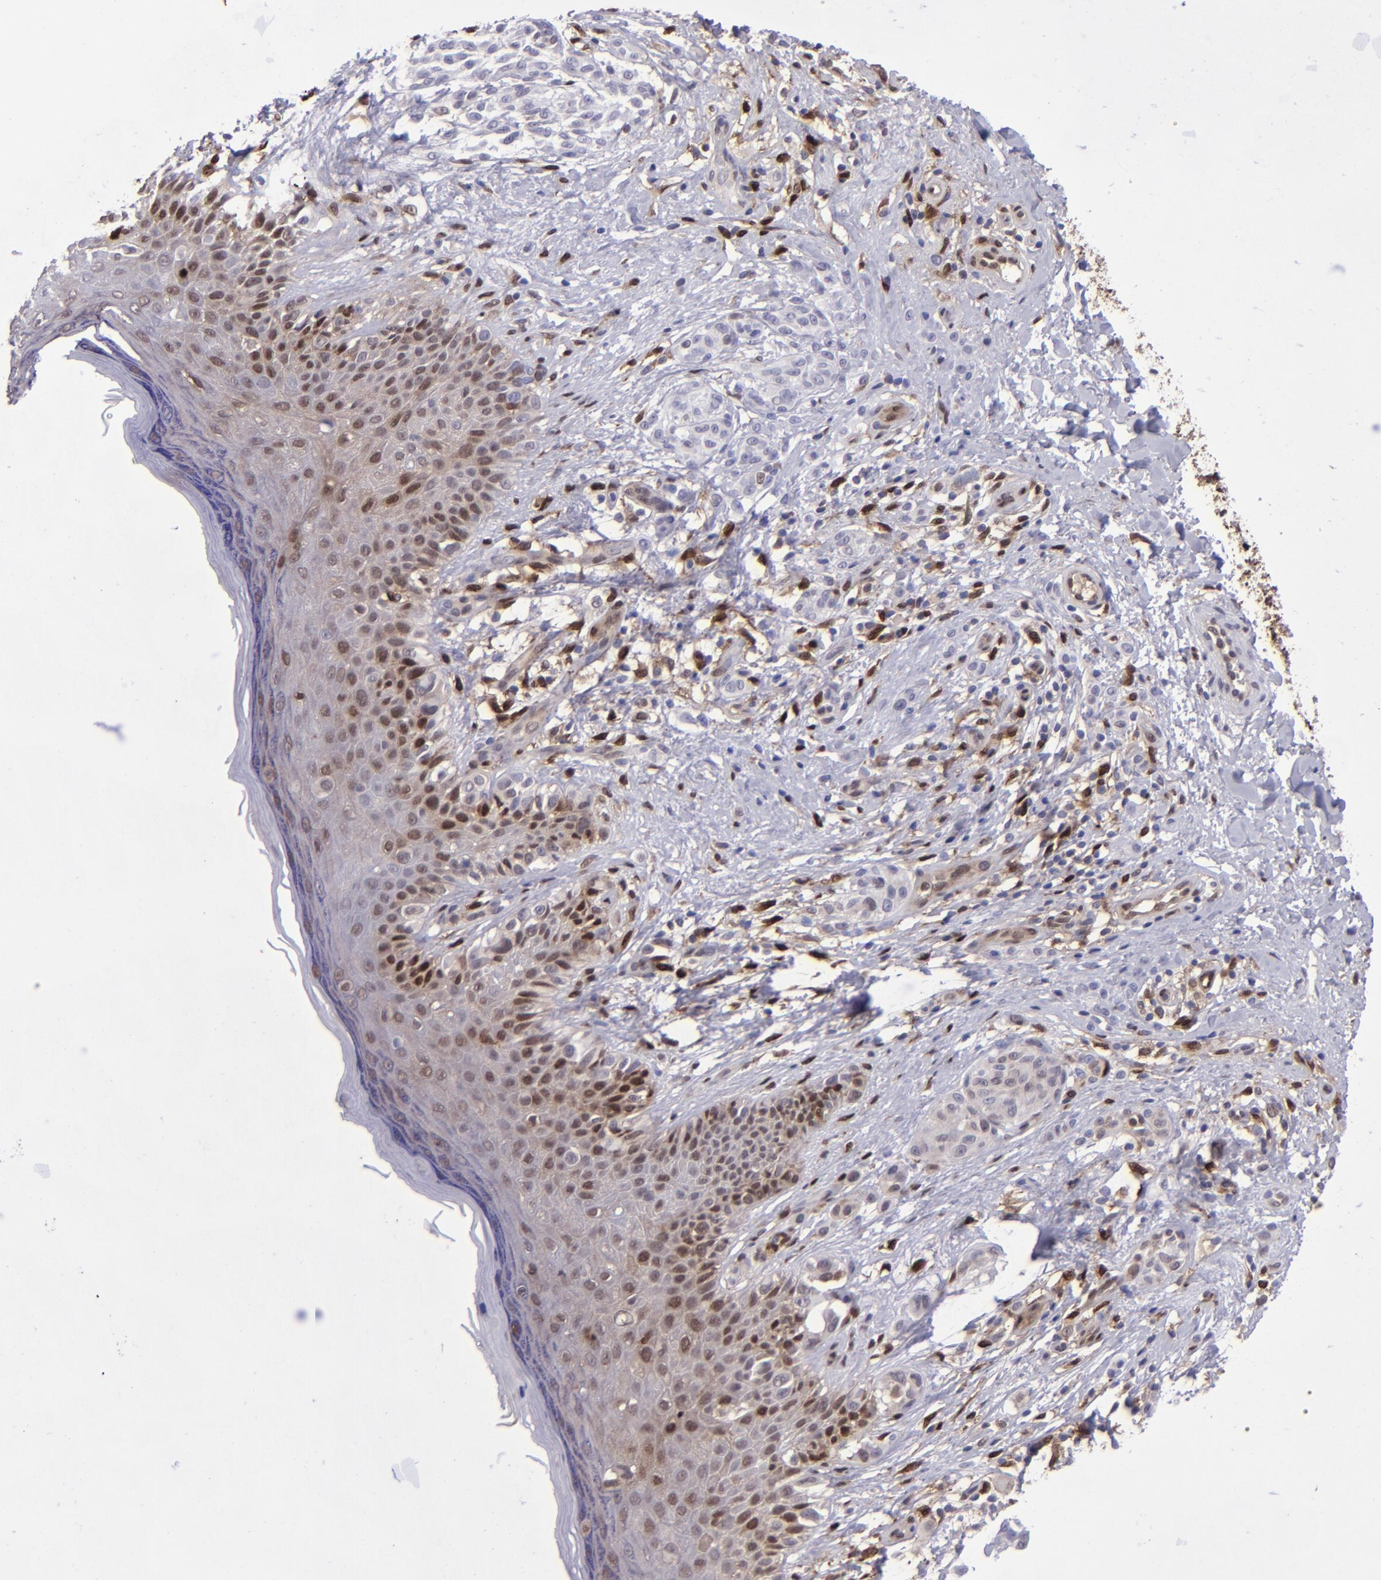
{"staining": {"intensity": "negative", "quantity": "none", "location": "none"}, "tissue": "melanoma", "cell_type": "Tumor cells", "image_type": "cancer", "snomed": [{"axis": "morphology", "description": "Malignant melanoma, NOS"}, {"axis": "topography", "description": "Skin"}], "caption": "This is a image of immunohistochemistry (IHC) staining of malignant melanoma, which shows no expression in tumor cells. Nuclei are stained in blue.", "gene": "TYMP", "patient": {"sex": "male", "age": 57}}